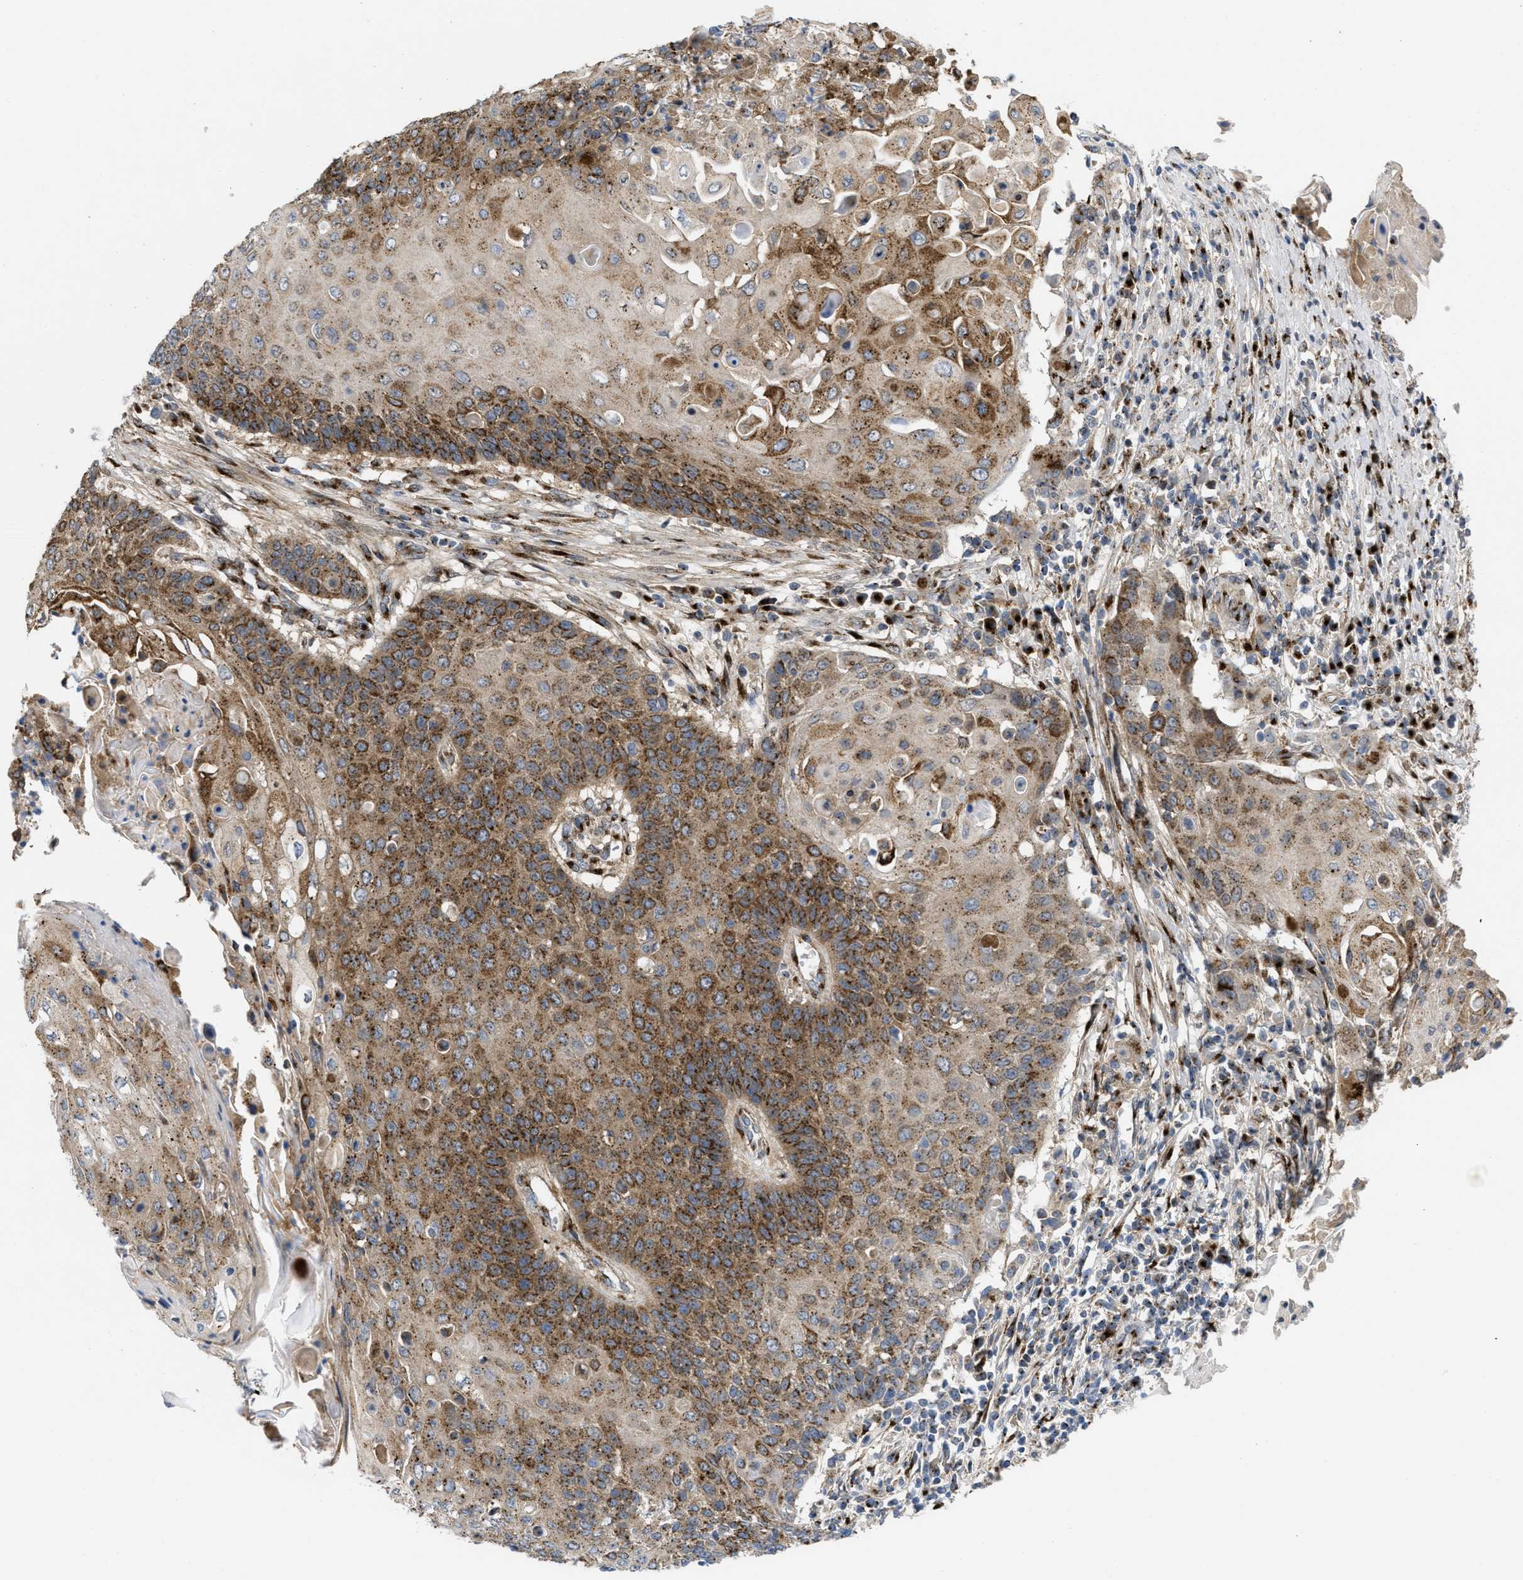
{"staining": {"intensity": "moderate", "quantity": ">75%", "location": "cytoplasmic/membranous"}, "tissue": "cervical cancer", "cell_type": "Tumor cells", "image_type": "cancer", "snomed": [{"axis": "morphology", "description": "Squamous cell carcinoma, NOS"}, {"axis": "topography", "description": "Cervix"}], "caption": "This micrograph displays squamous cell carcinoma (cervical) stained with immunohistochemistry (IHC) to label a protein in brown. The cytoplasmic/membranous of tumor cells show moderate positivity for the protein. Nuclei are counter-stained blue.", "gene": "ZNF70", "patient": {"sex": "female", "age": 39}}